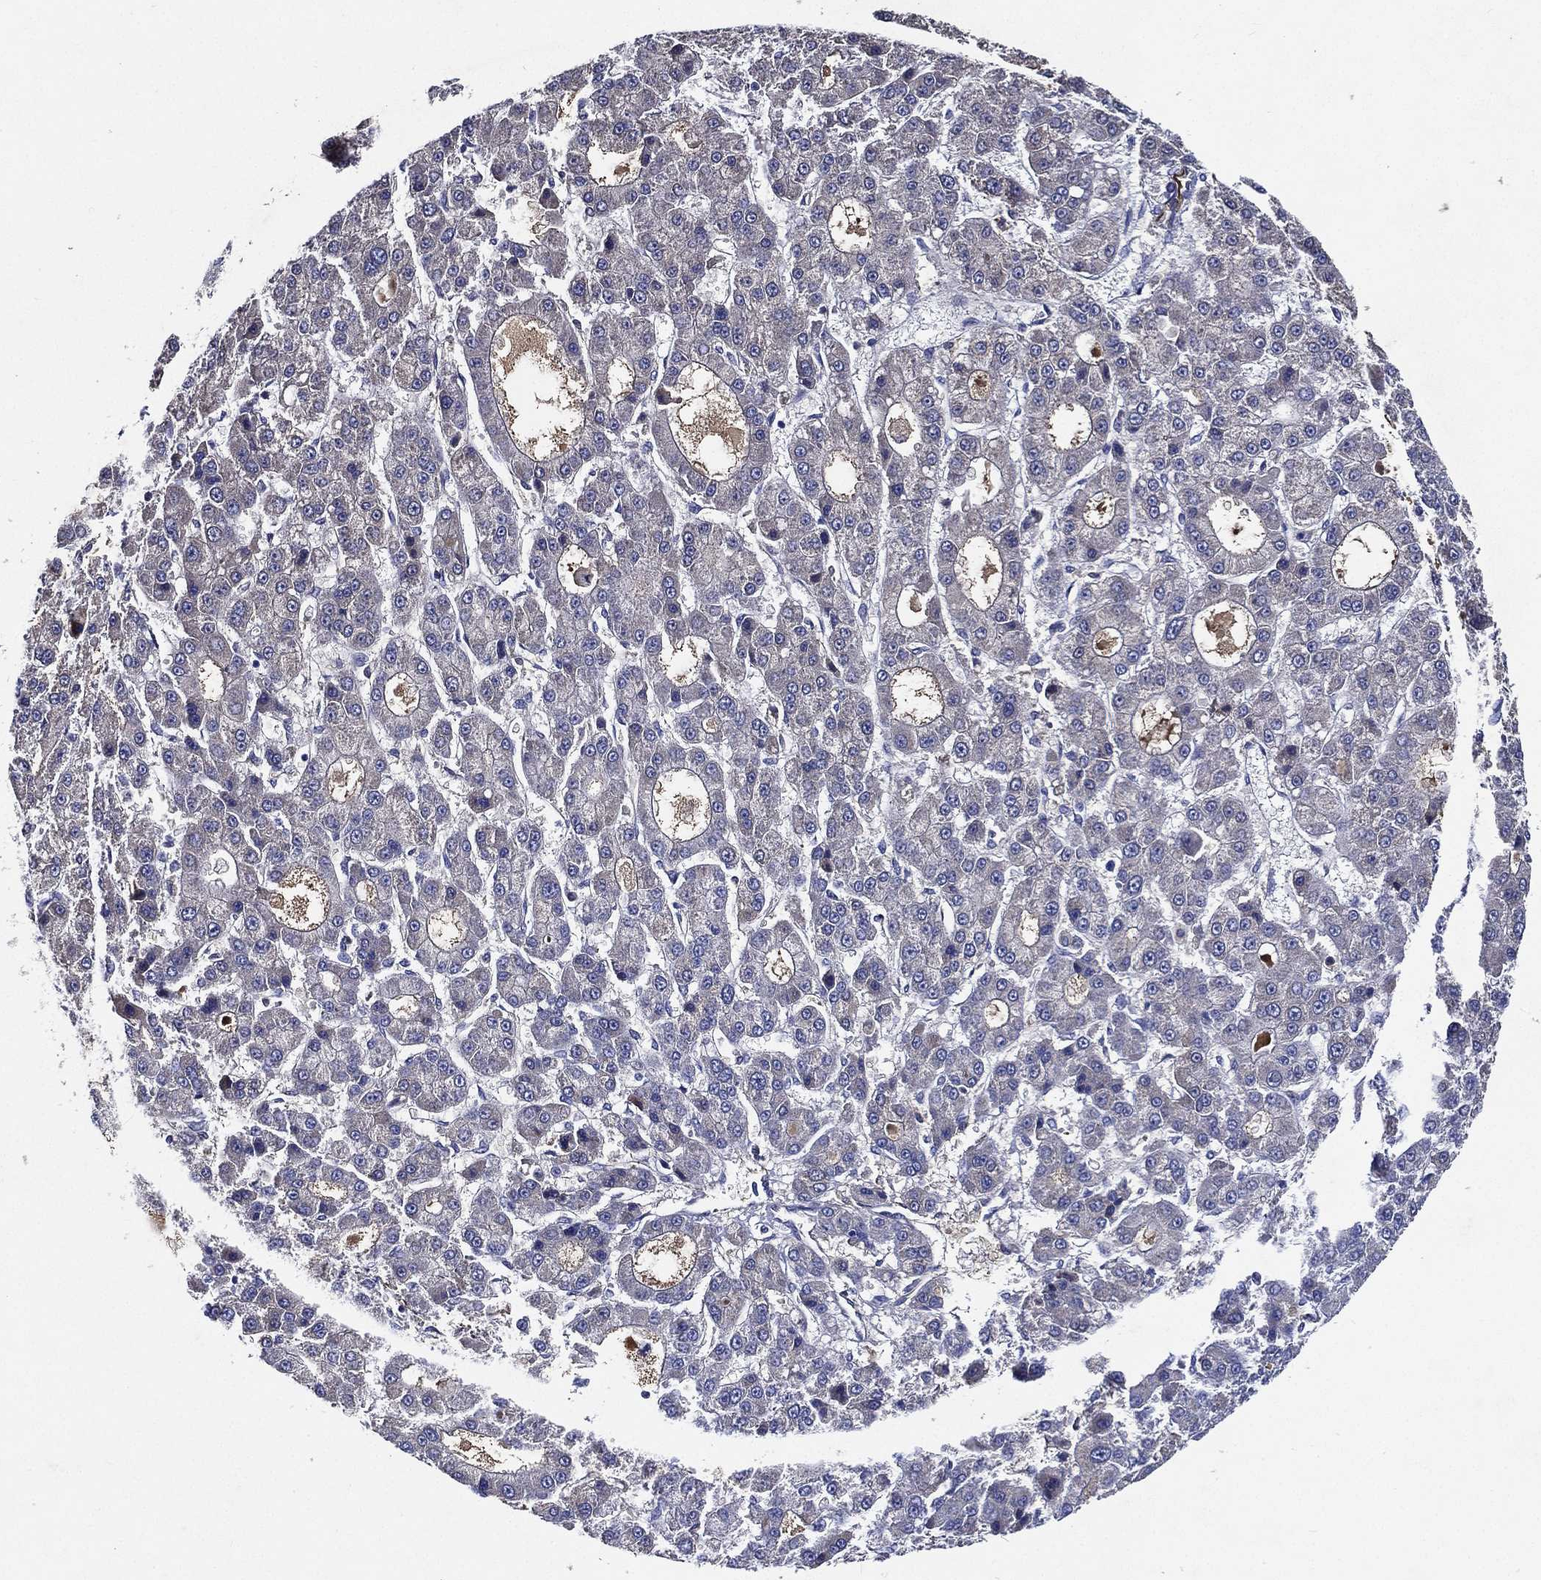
{"staining": {"intensity": "negative", "quantity": "none", "location": "none"}, "tissue": "liver cancer", "cell_type": "Tumor cells", "image_type": "cancer", "snomed": [{"axis": "morphology", "description": "Carcinoma, Hepatocellular, NOS"}, {"axis": "topography", "description": "Liver"}], "caption": "Protein analysis of liver cancer (hepatocellular carcinoma) demonstrates no significant staining in tumor cells.", "gene": "TMPRSS11D", "patient": {"sex": "male", "age": 70}}